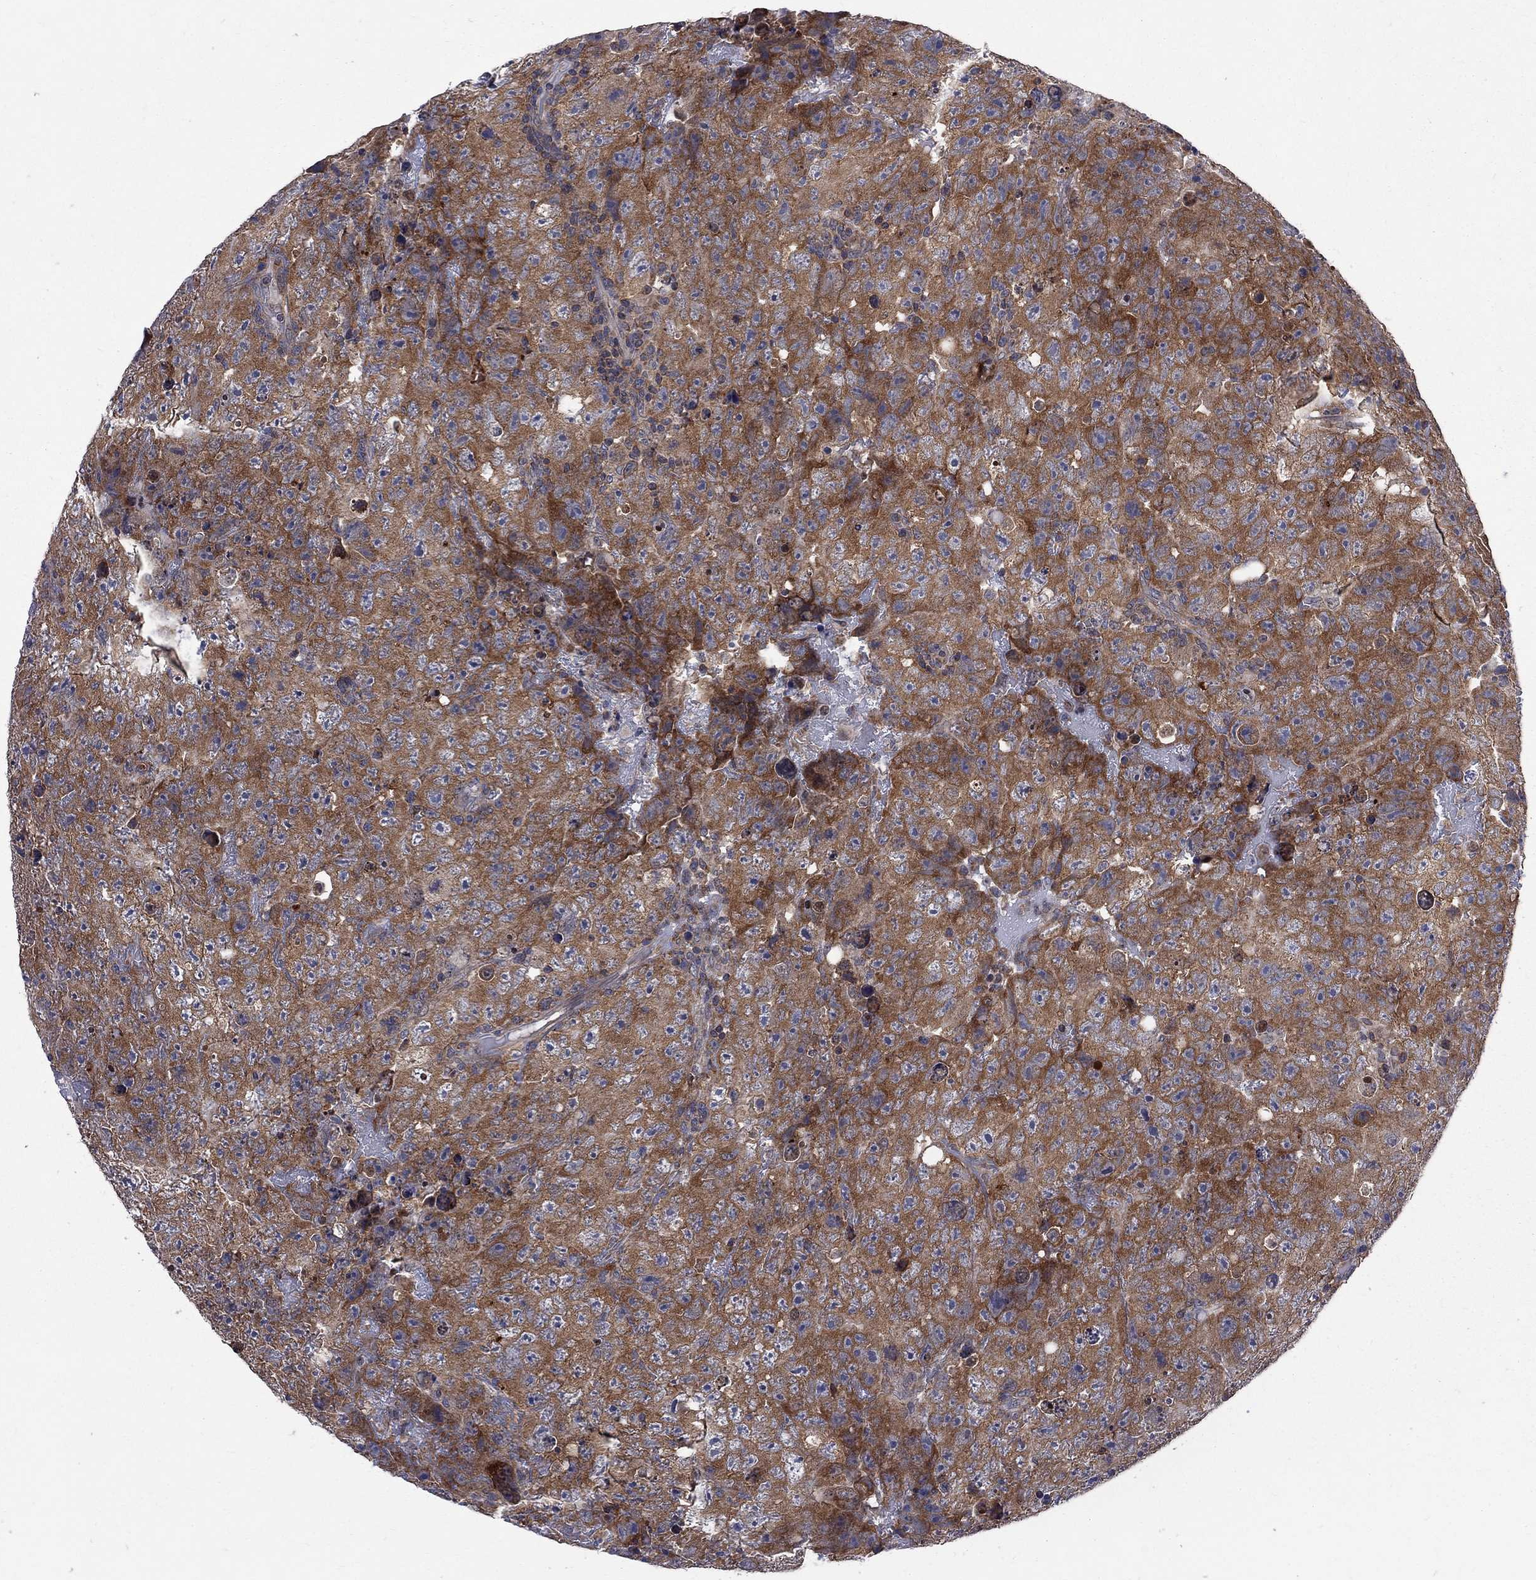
{"staining": {"intensity": "strong", "quantity": ">75%", "location": "cytoplasmic/membranous"}, "tissue": "testis cancer", "cell_type": "Tumor cells", "image_type": "cancer", "snomed": [{"axis": "morphology", "description": "Carcinoma, Embryonal, NOS"}, {"axis": "topography", "description": "Testis"}], "caption": "Protein expression analysis of embryonal carcinoma (testis) displays strong cytoplasmic/membranous positivity in about >75% of tumor cells.", "gene": "CNOT11", "patient": {"sex": "male", "age": 24}}